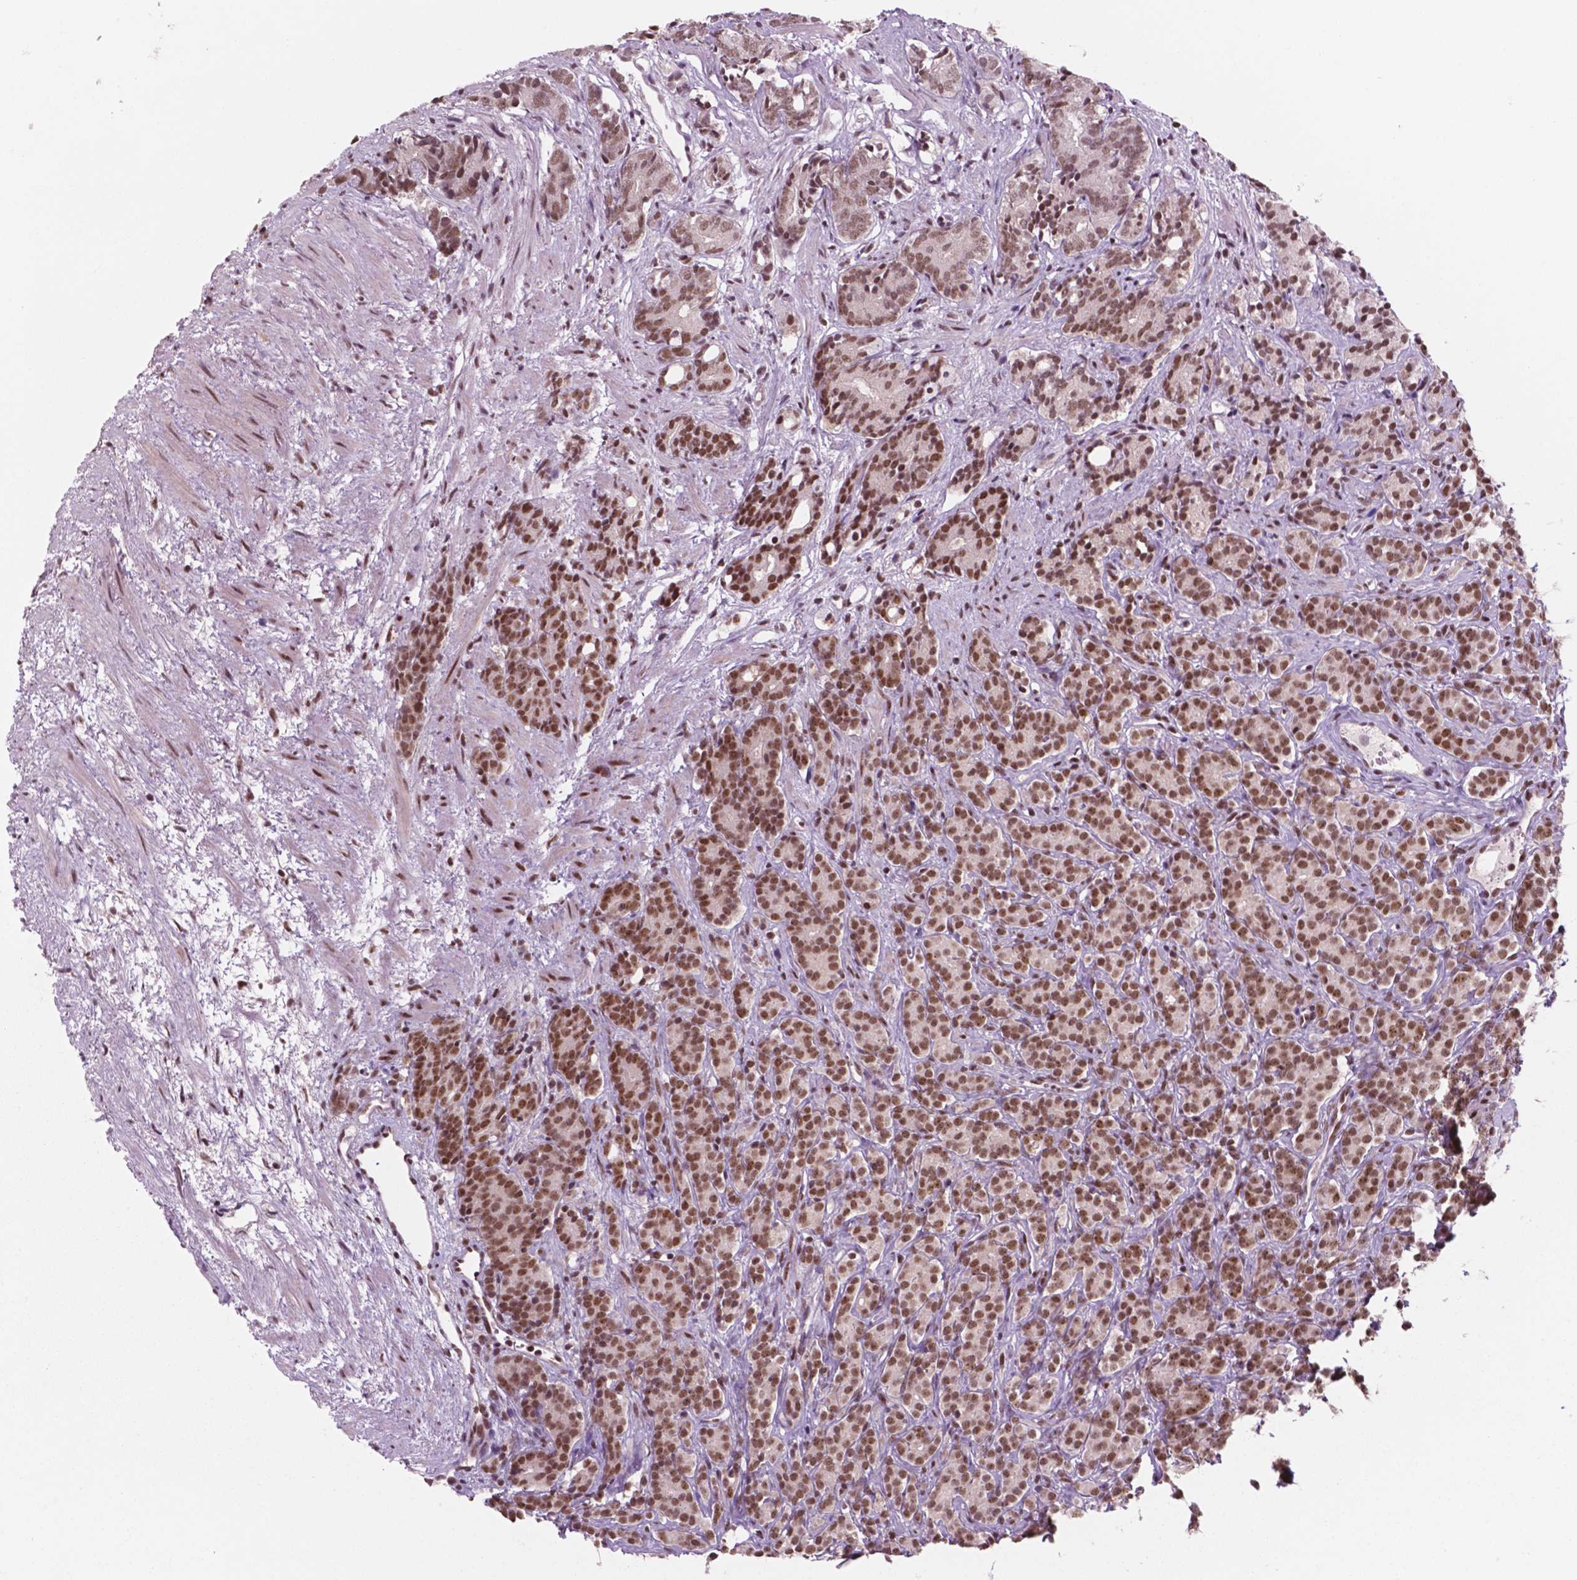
{"staining": {"intensity": "moderate", "quantity": ">75%", "location": "nuclear"}, "tissue": "prostate cancer", "cell_type": "Tumor cells", "image_type": "cancer", "snomed": [{"axis": "morphology", "description": "Adenocarcinoma, High grade"}, {"axis": "topography", "description": "Prostate"}], "caption": "Brown immunohistochemical staining in human prostate adenocarcinoma (high-grade) exhibits moderate nuclear positivity in about >75% of tumor cells.", "gene": "POLR2E", "patient": {"sex": "male", "age": 84}}